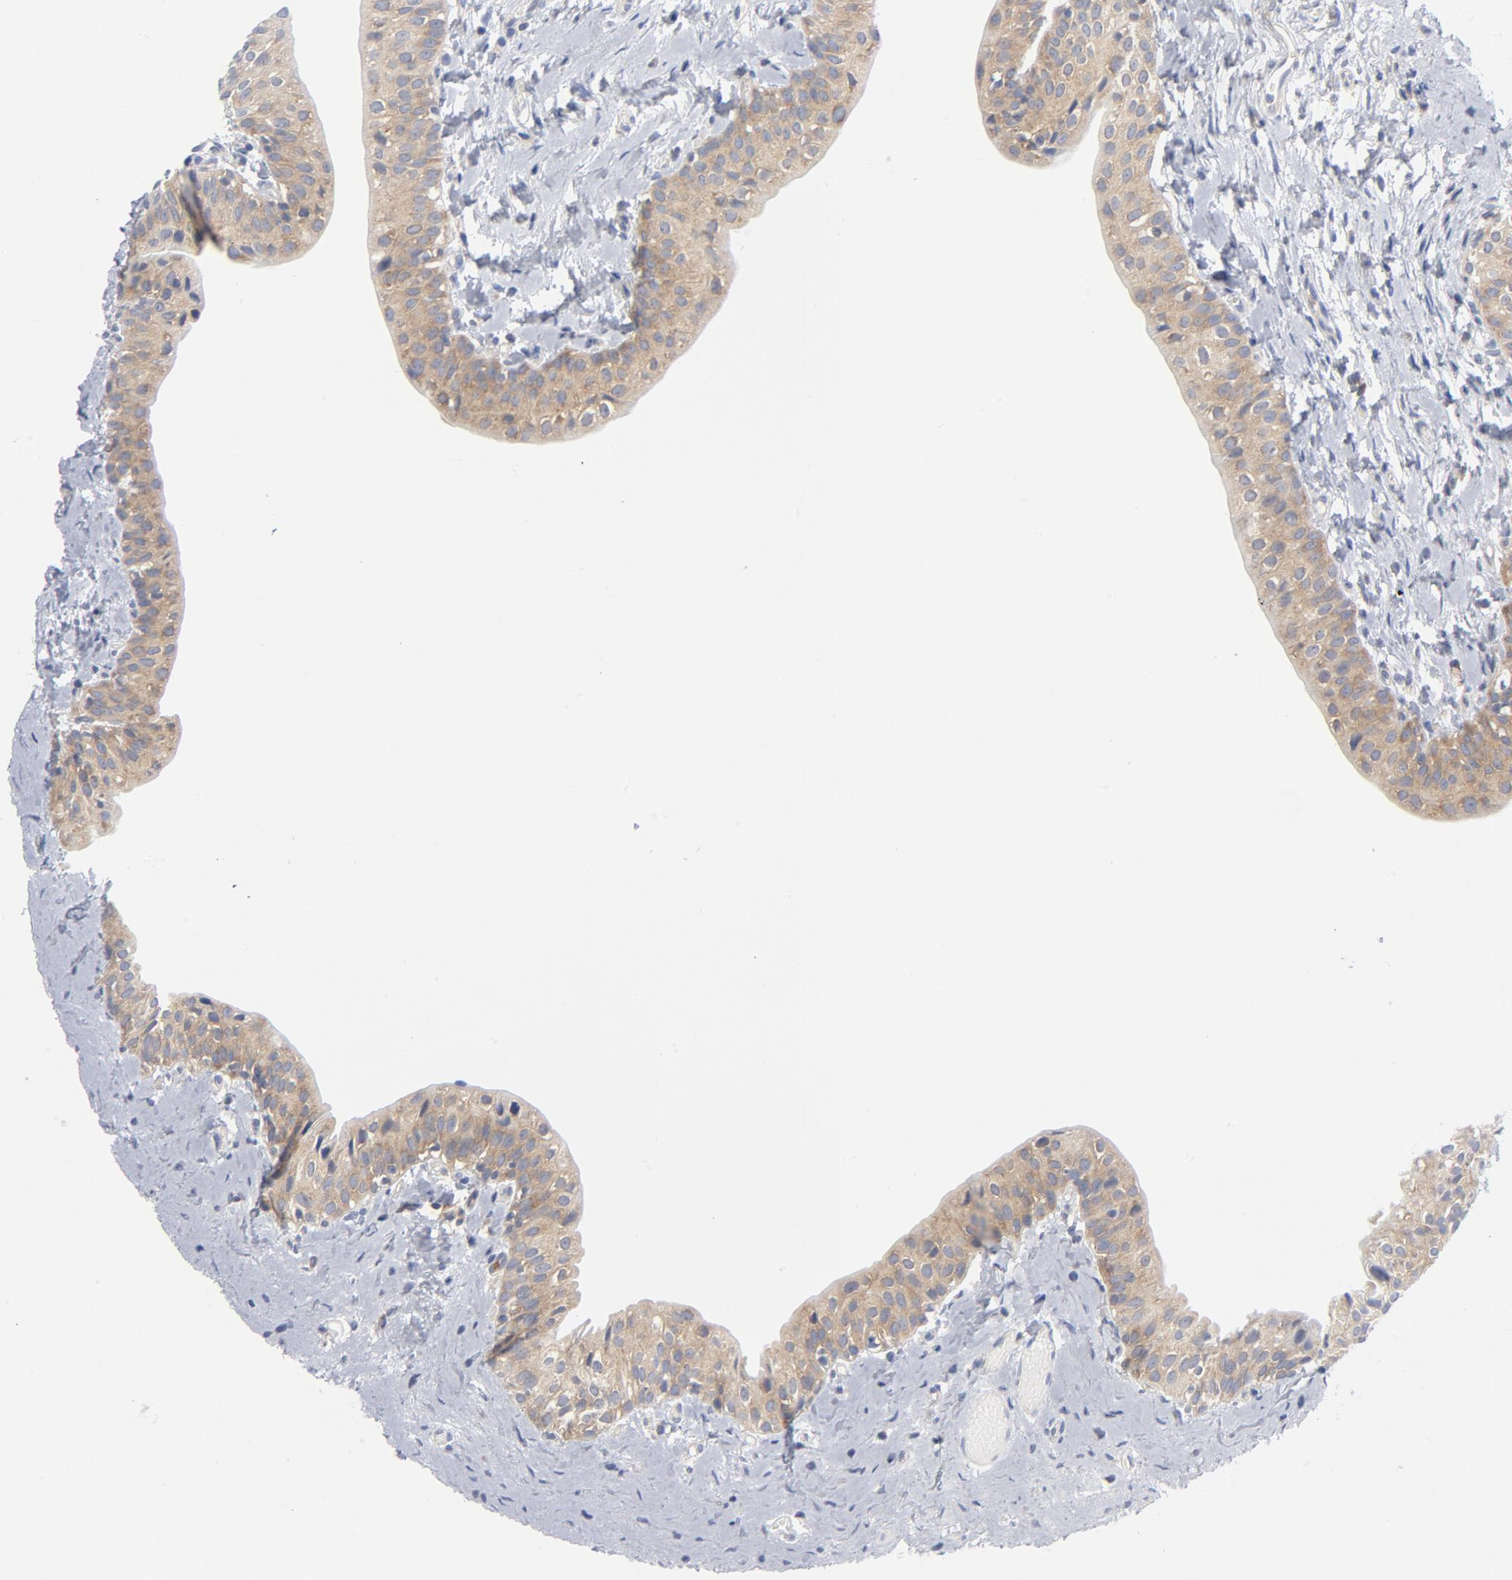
{"staining": {"intensity": "moderate", "quantity": "25%-75%", "location": "cytoplasmic/membranous"}, "tissue": "urinary bladder", "cell_type": "Urothelial cells", "image_type": "normal", "snomed": [{"axis": "morphology", "description": "Normal tissue, NOS"}, {"axis": "topography", "description": "Urinary bladder"}], "caption": "Immunohistochemistry image of benign urinary bladder: urinary bladder stained using immunohistochemistry (IHC) reveals medium levels of moderate protein expression localized specifically in the cytoplasmic/membranous of urothelial cells, appearing as a cytoplasmic/membranous brown color.", "gene": "CD86", "patient": {"sex": "male", "age": 59}}